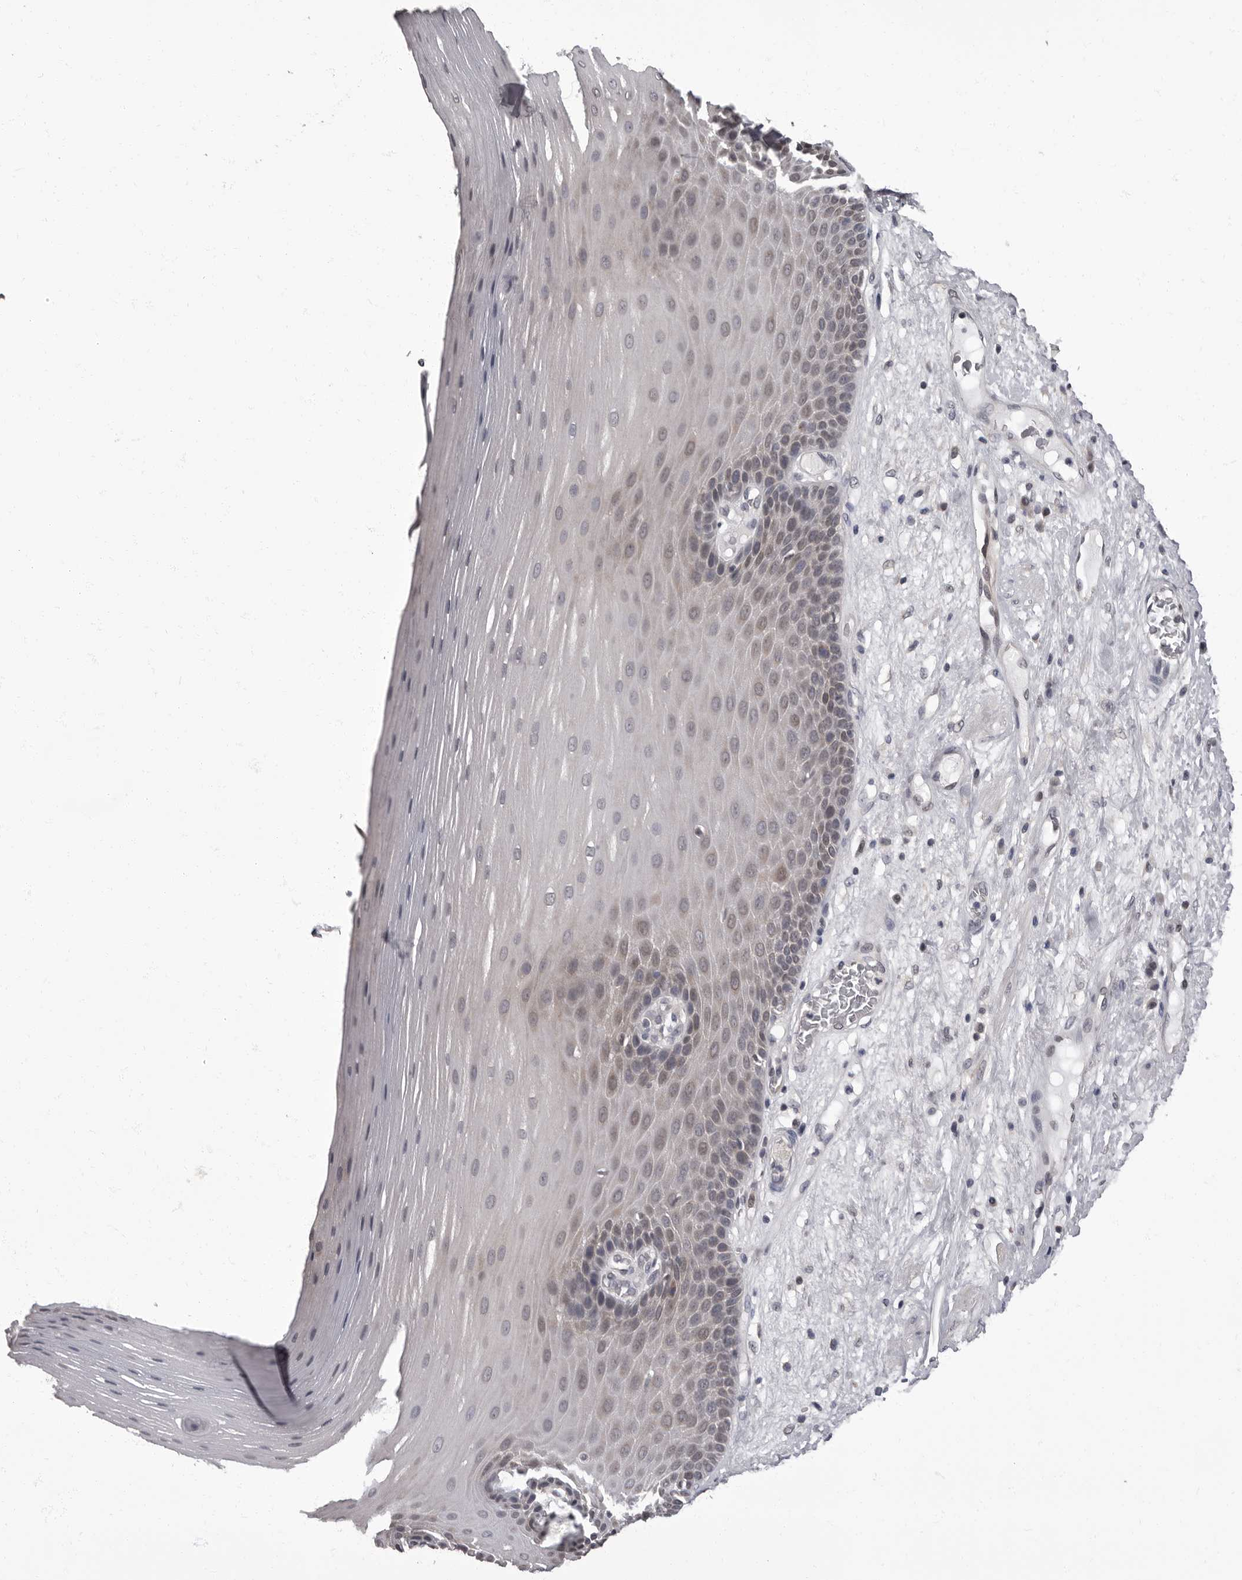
{"staining": {"intensity": "moderate", "quantity": "25%-75%", "location": "nuclear"}, "tissue": "esophagus", "cell_type": "Squamous epithelial cells", "image_type": "normal", "snomed": [{"axis": "morphology", "description": "Normal tissue, NOS"}, {"axis": "topography", "description": "Esophagus"}], "caption": "IHC of normal human esophagus displays medium levels of moderate nuclear staining in approximately 25%-75% of squamous epithelial cells.", "gene": "C1orf50", "patient": {"sex": "male", "age": 62}}